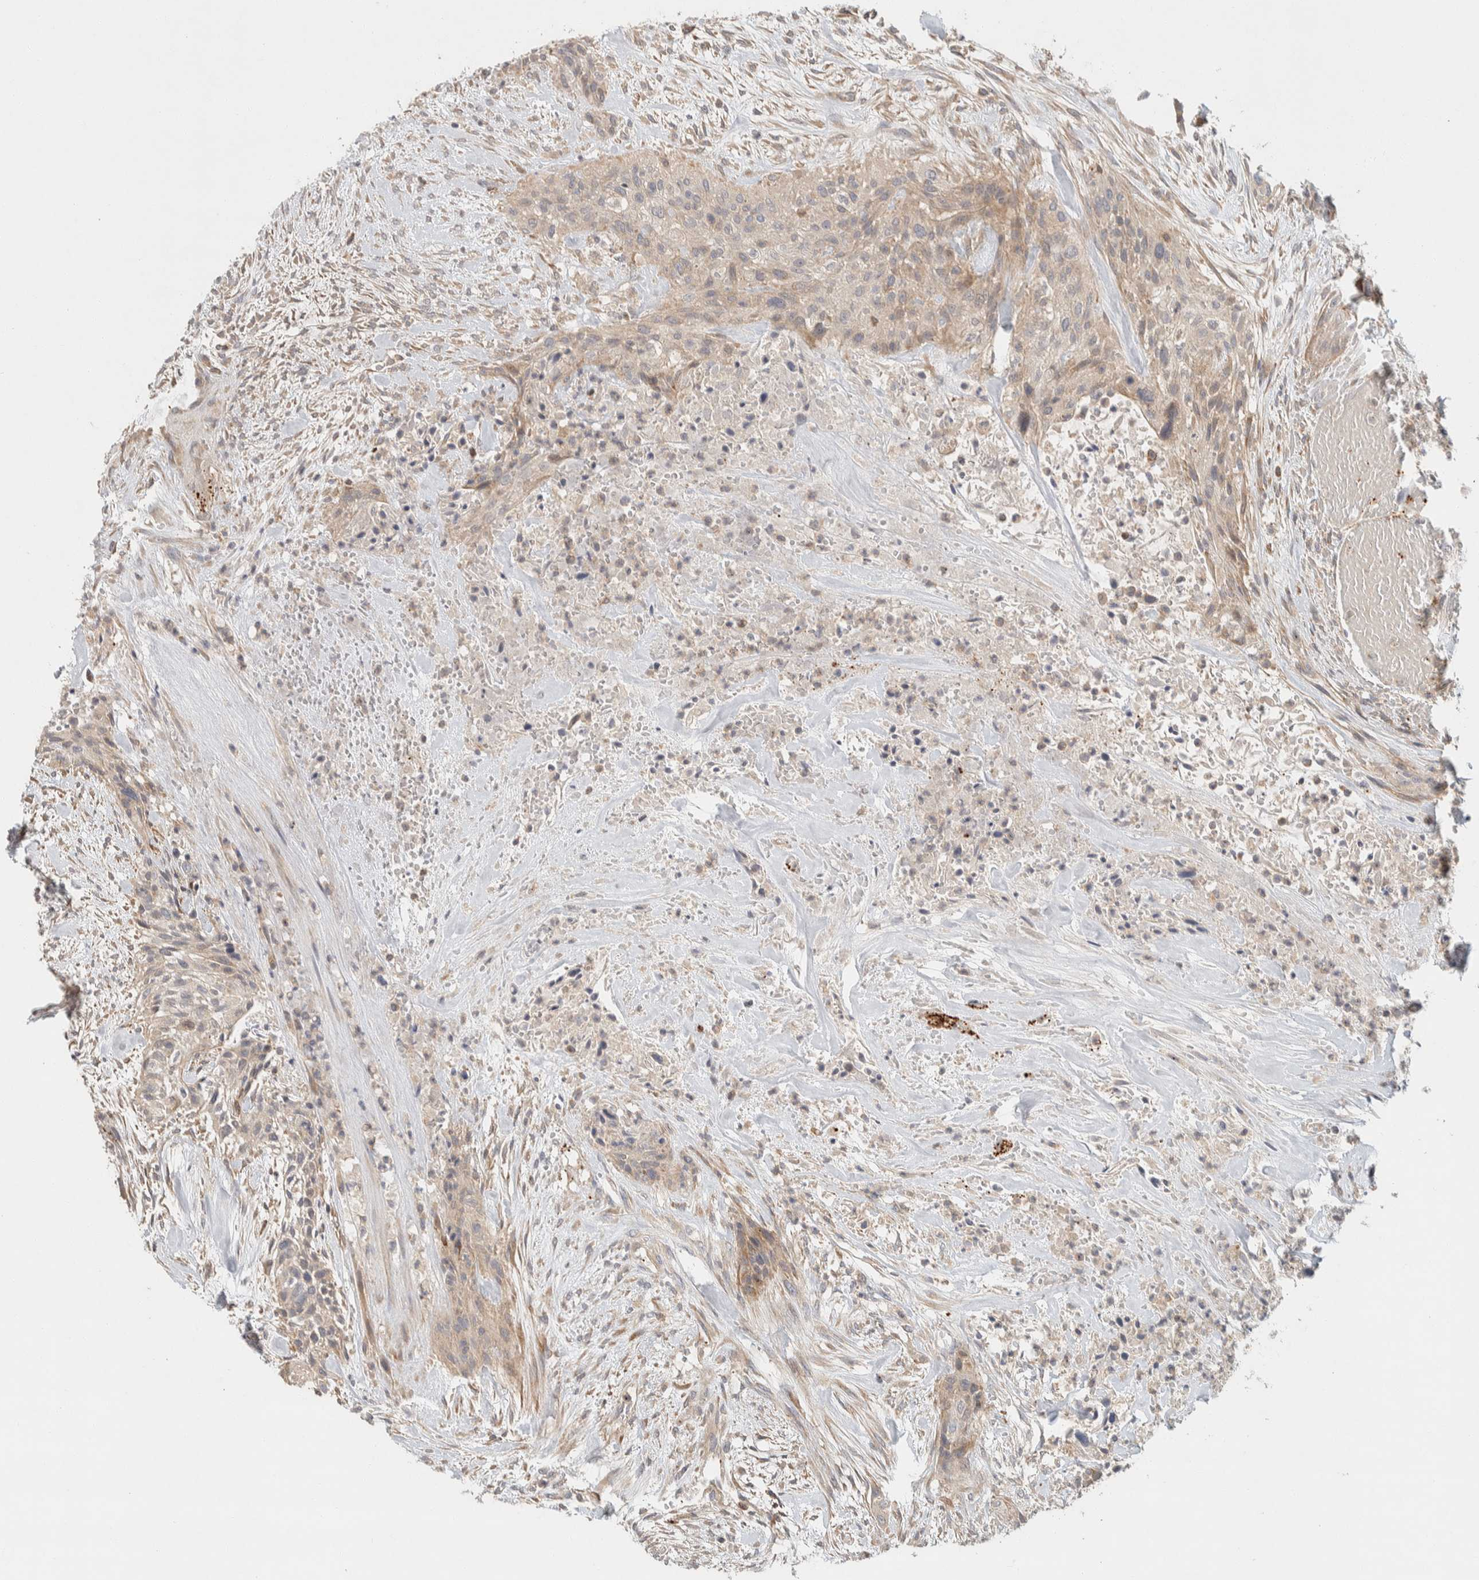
{"staining": {"intensity": "weak", "quantity": ">75%", "location": "cytoplasmic/membranous"}, "tissue": "urothelial cancer", "cell_type": "Tumor cells", "image_type": "cancer", "snomed": [{"axis": "morphology", "description": "Urothelial carcinoma, High grade"}, {"axis": "topography", "description": "Urinary bladder"}], "caption": "Immunohistochemistry (IHC) of urothelial cancer exhibits low levels of weak cytoplasmic/membranous expression in about >75% of tumor cells.", "gene": "KIF9", "patient": {"sex": "male", "age": 35}}